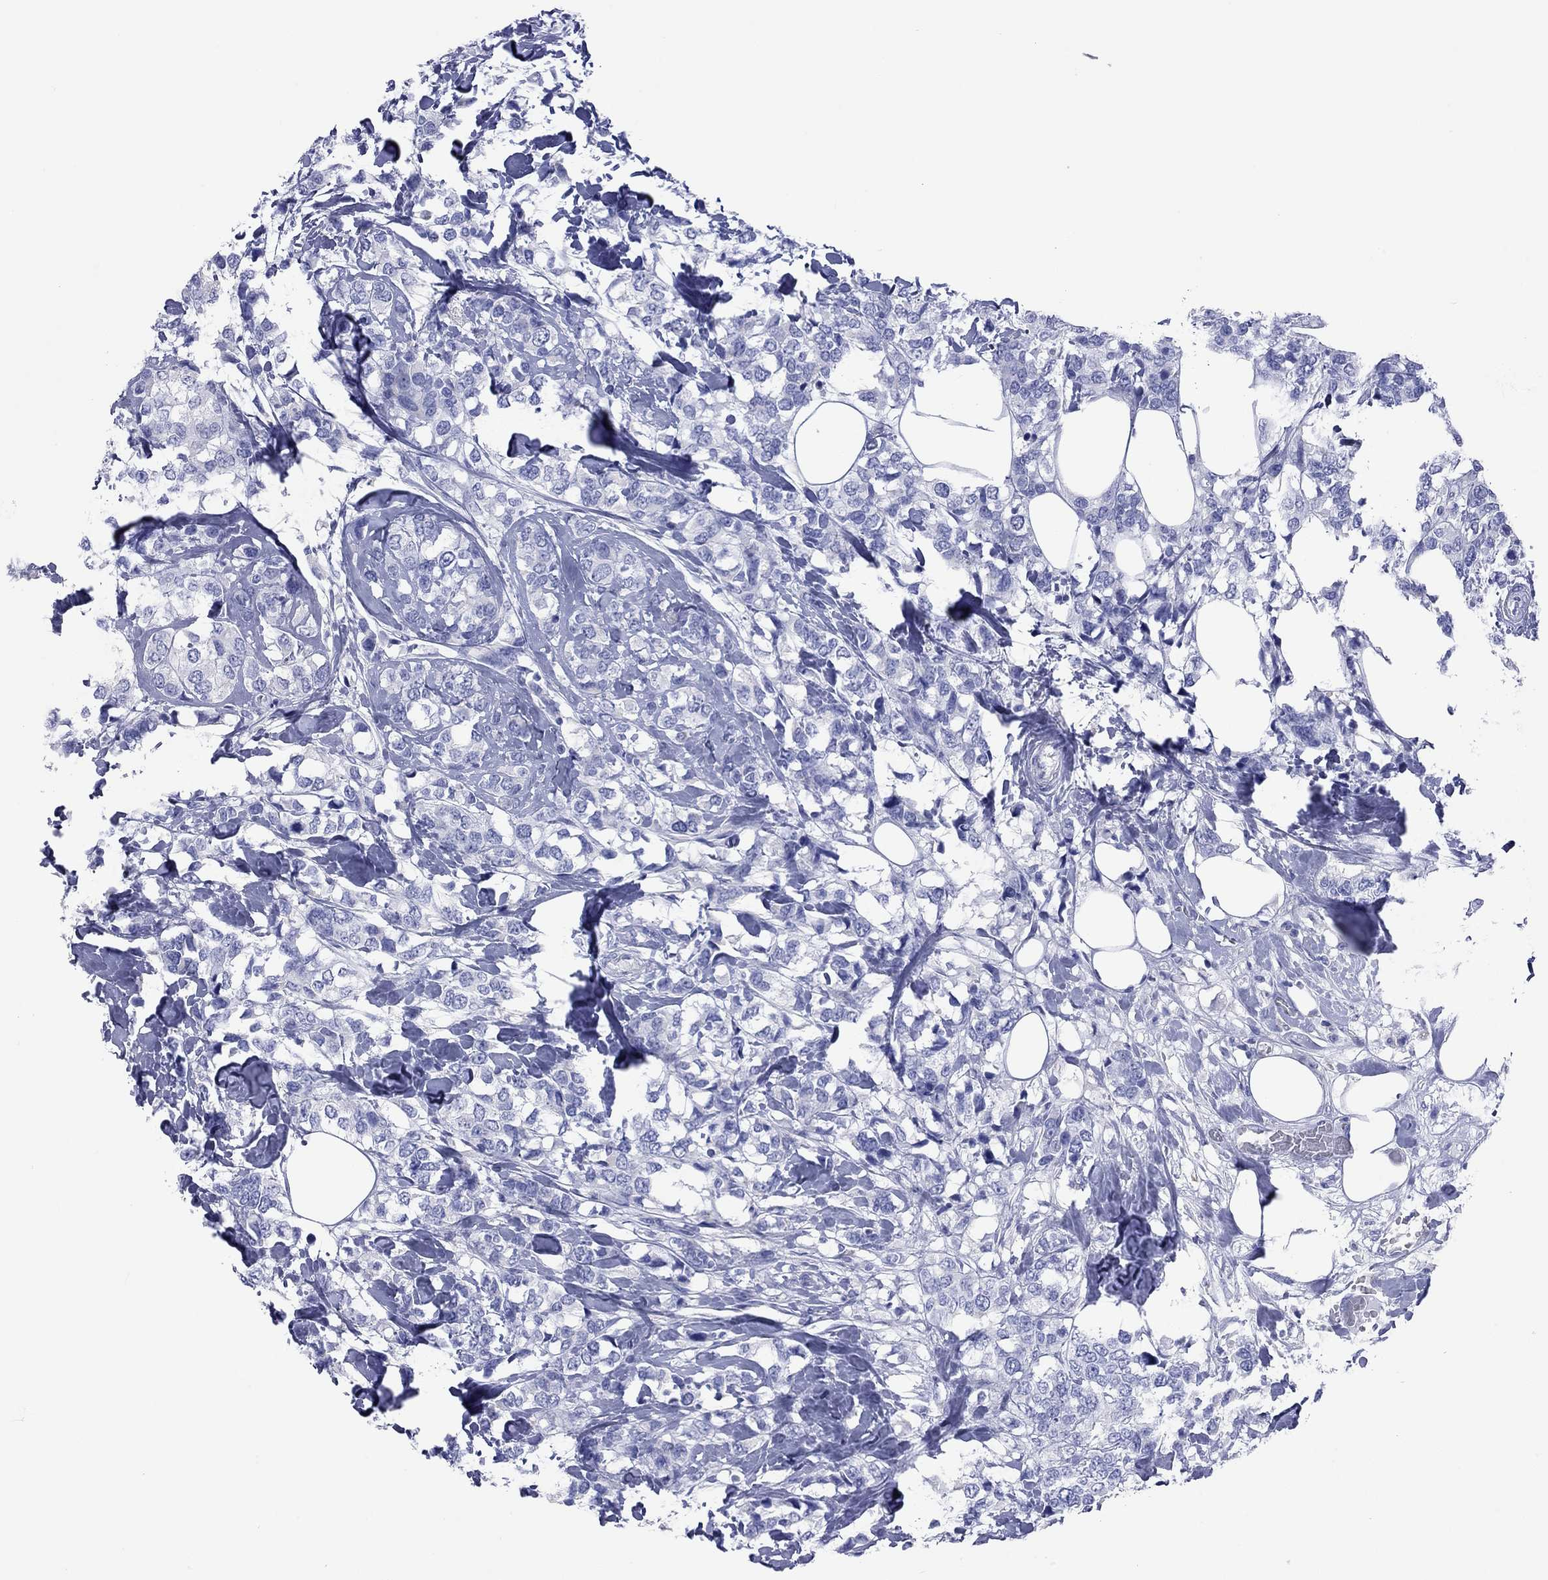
{"staining": {"intensity": "negative", "quantity": "none", "location": "none"}, "tissue": "breast cancer", "cell_type": "Tumor cells", "image_type": "cancer", "snomed": [{"axis": "morphology", "description": "Lobular carcinoma"}, {"axis": "topography", "description": "Breast"}], "caption": "The image reveals no significant positivity in tumor cells of breast cancer (lobular carcinoma).", "gene": "VSIG10", "patient": {"sex": "female", "age": 59}}